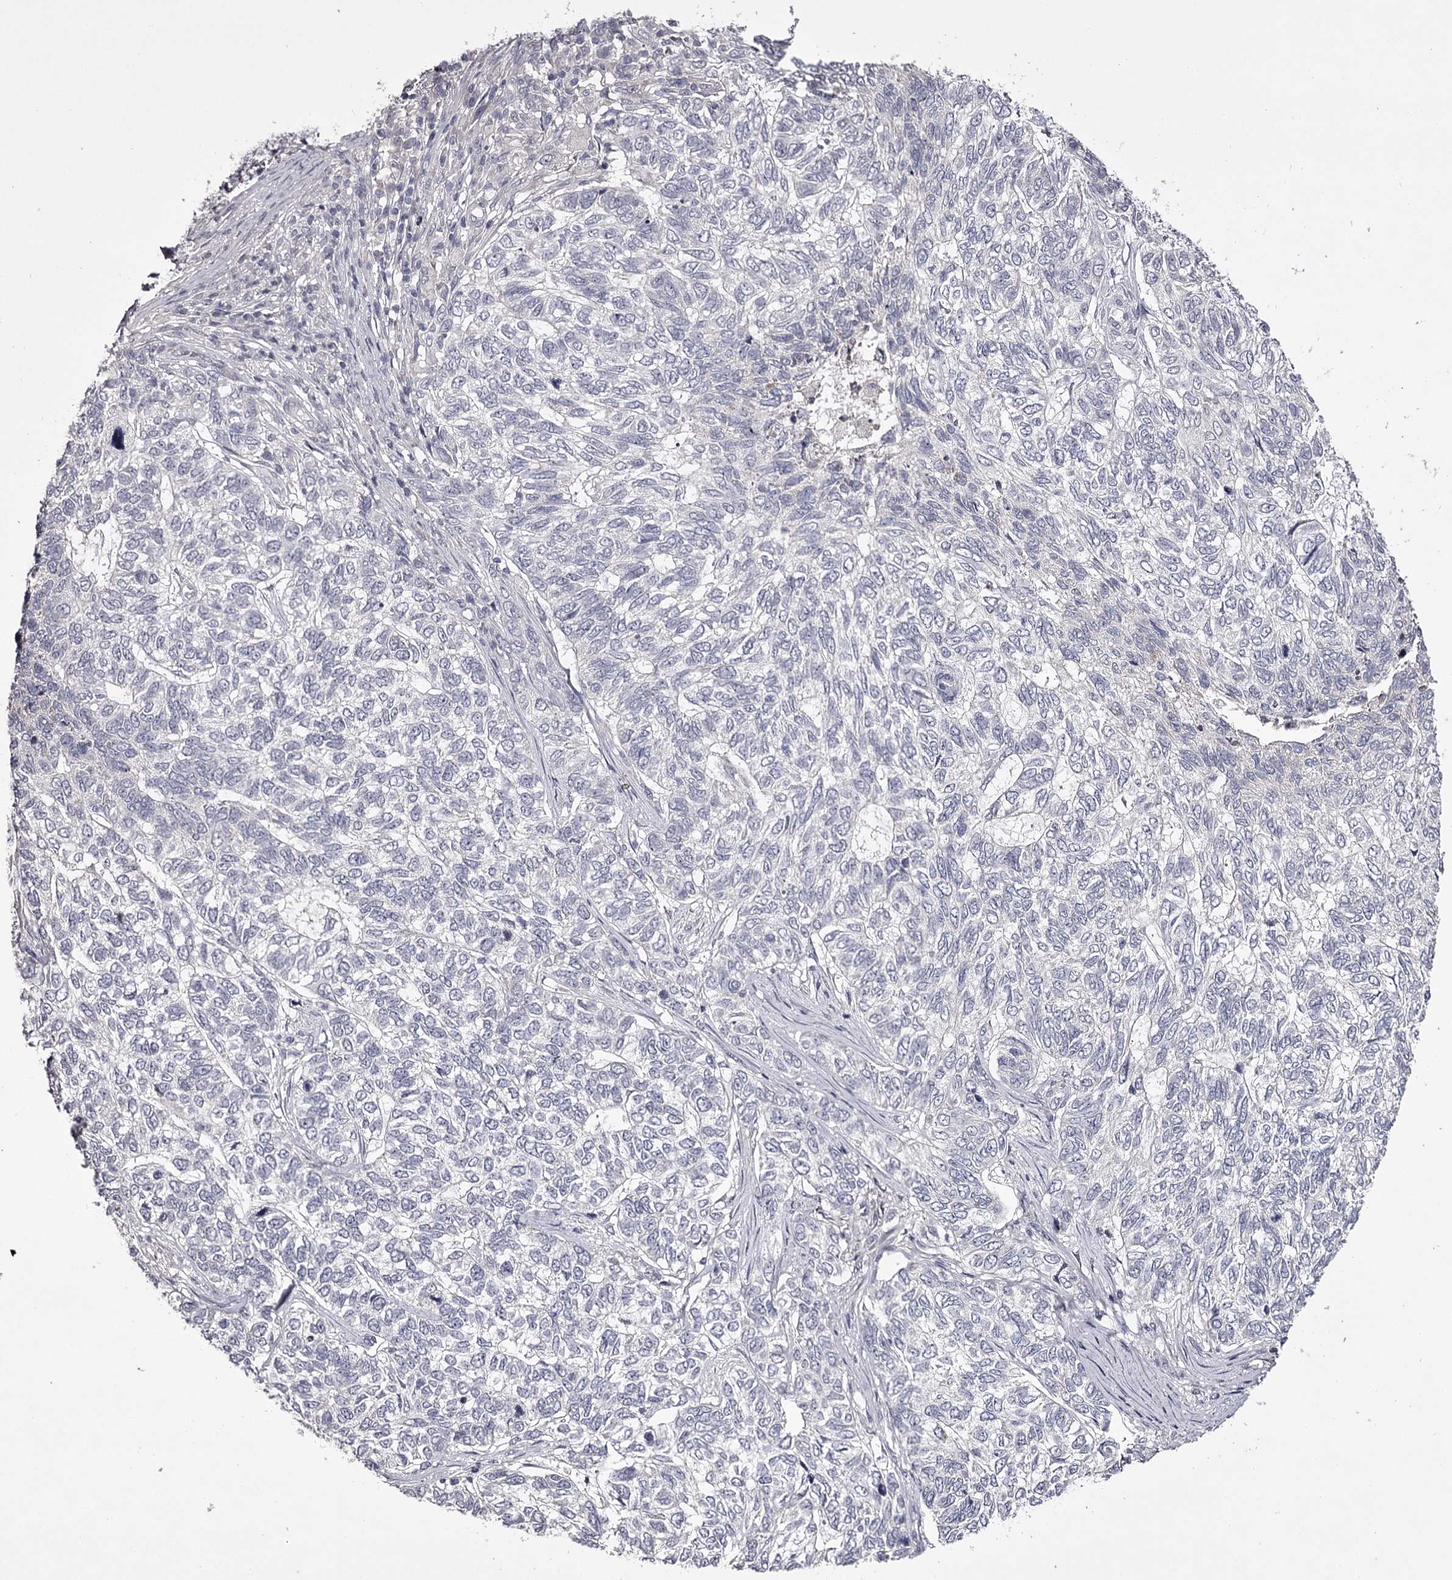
{"staining": {"intensity": "negative", "quantity": "none", "location": "none"}, "tissue": "skin cancer", "cell_type": "Tumor cells", "image_type": "cancer", "snomed": [{"axis": "morphology", "description": "Basal cell carcinoma"}, {"axis": "topography", "description": "Skin"}], "caption": "A high-resolution image shows IHC staining of skin cancer, which displays no significant expression in tumor cells.", "gene": "PRM2", "patient": {"sex": "female", "age": 65}}